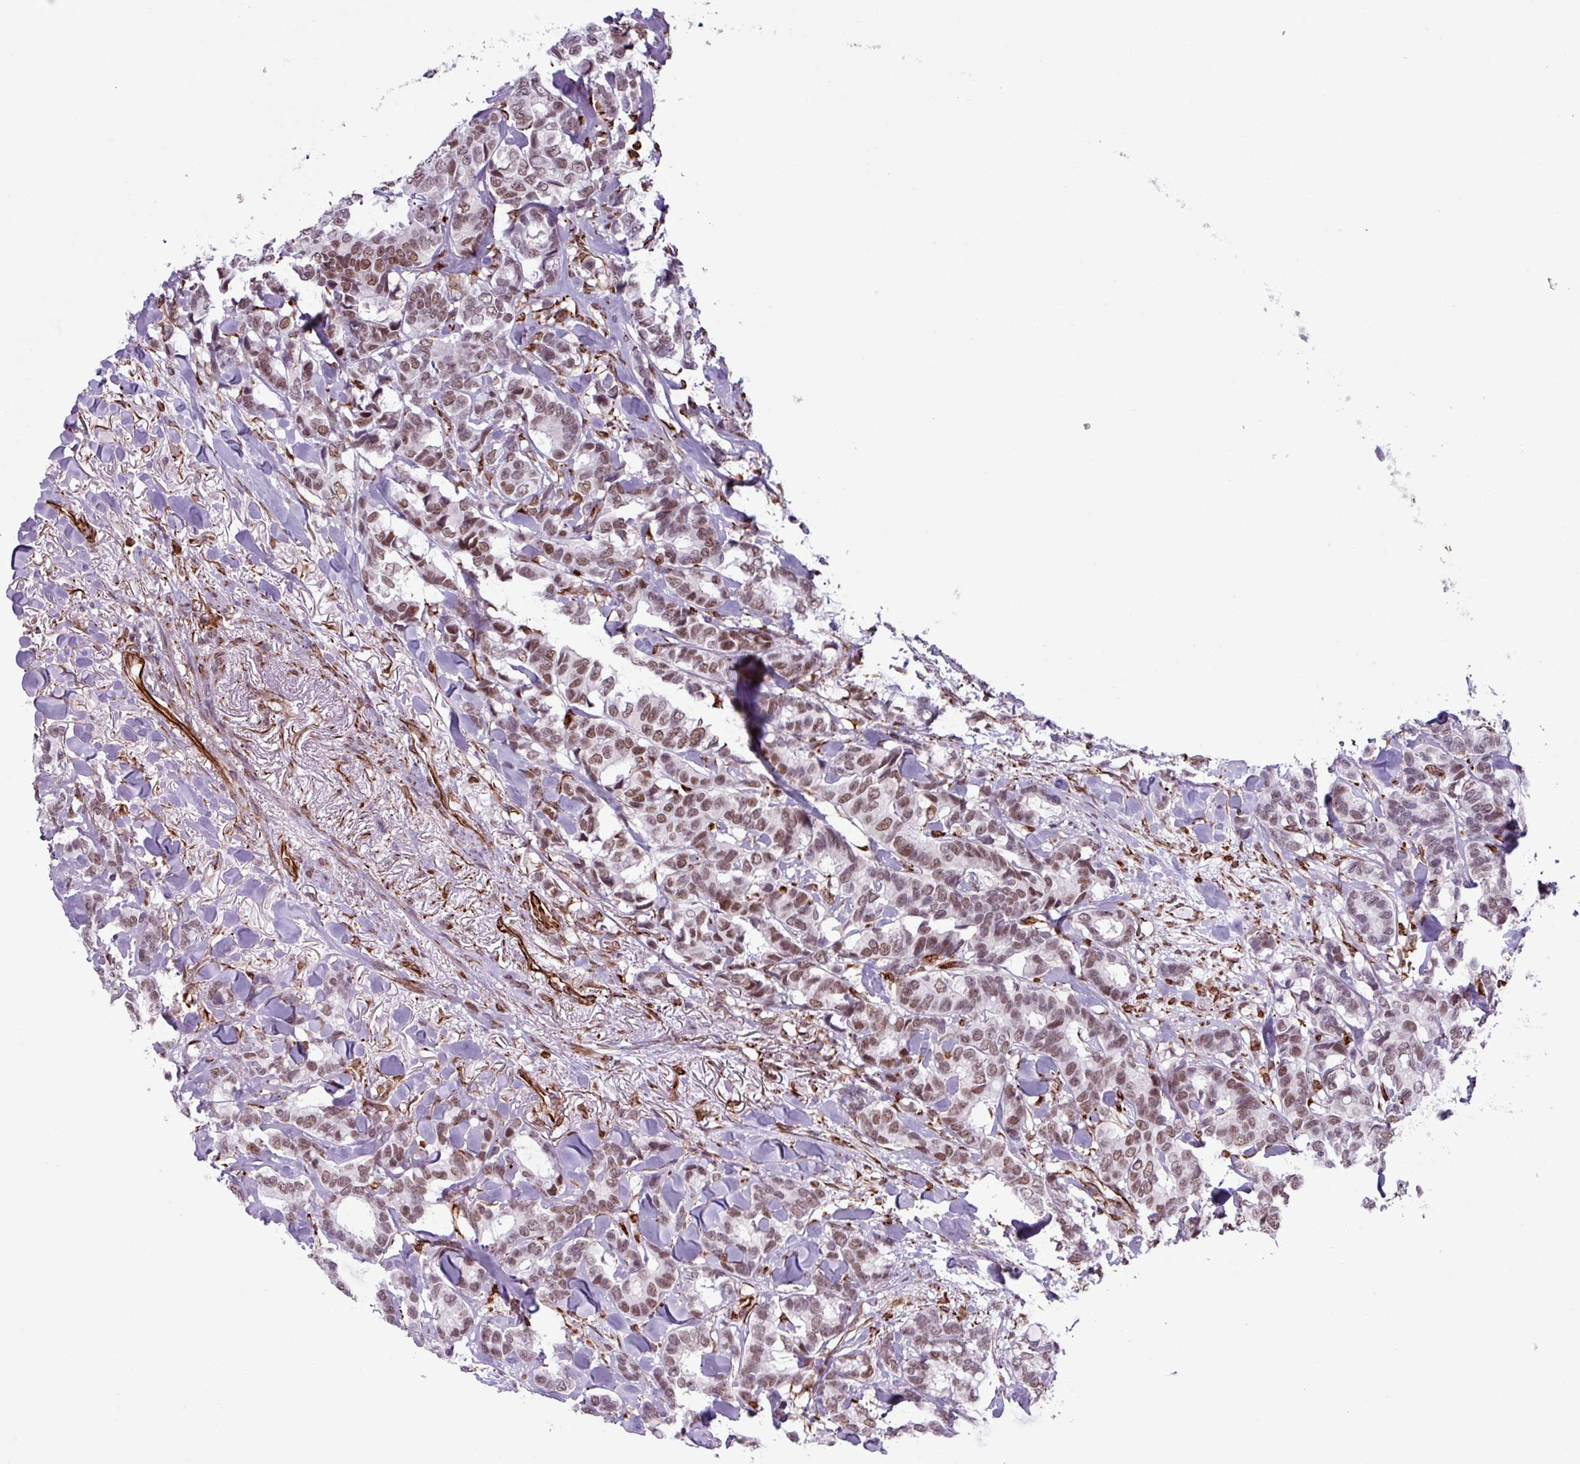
{"staining": {"intensity": "moderate", "quantity": ">75%", "location": "nuclear"}, "tissue": "breast cancer", "cell_type": "Tumor cells", "image_type": "cancer", "snomed": [{"axis": "morphology", "description": "Duct carcinoma"}, {"axis": "topography", "description": "Breast"}], "caption": "Infiltrating ductal carcinoma (breast) was stained to show a protein in brown. There is medium levels of moderate nuclear staining in approximately >75% of tumor cells.", "gene": "CHD3", "patient": {"sex": "female", "age": 87}}